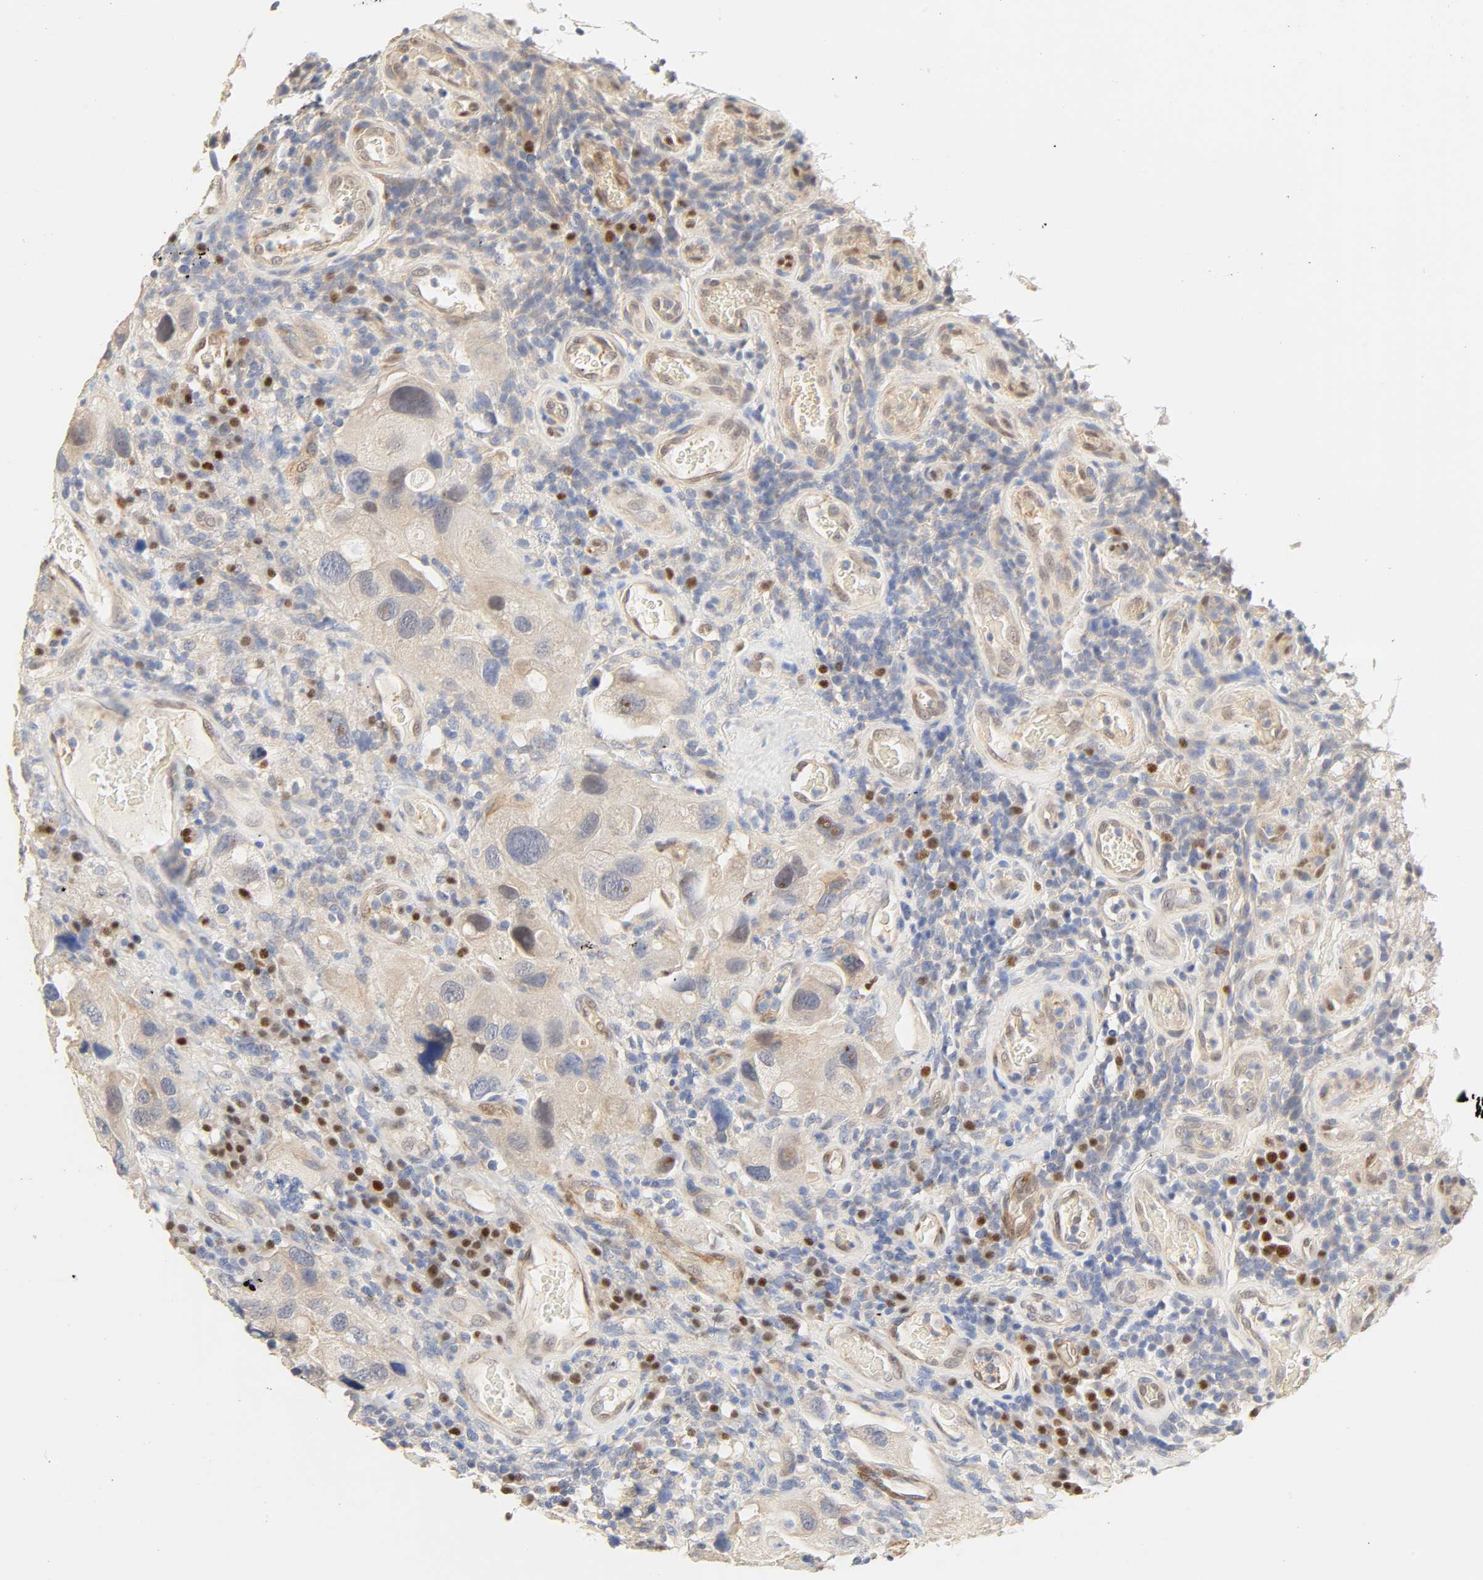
{"staining": {"intensity": "negative", "quantity": "none", "location": "none"}, "tissue": "urothelial cancer", "cell_type": "Tumor cells", "image_type": "cancer", "snomed": [{"axis": "morphology", "description": "Urothelial carcinoma, High grade"}, {"axis": "topography", "description": "Urinary bladder"}], "caption": "This is an immunohistochemistry image of human urothelial cancer. There is no expression in tumor cells.", "gene": "BORCS8-MEF2B", "patient": {"sex": "female", "age": 64}}